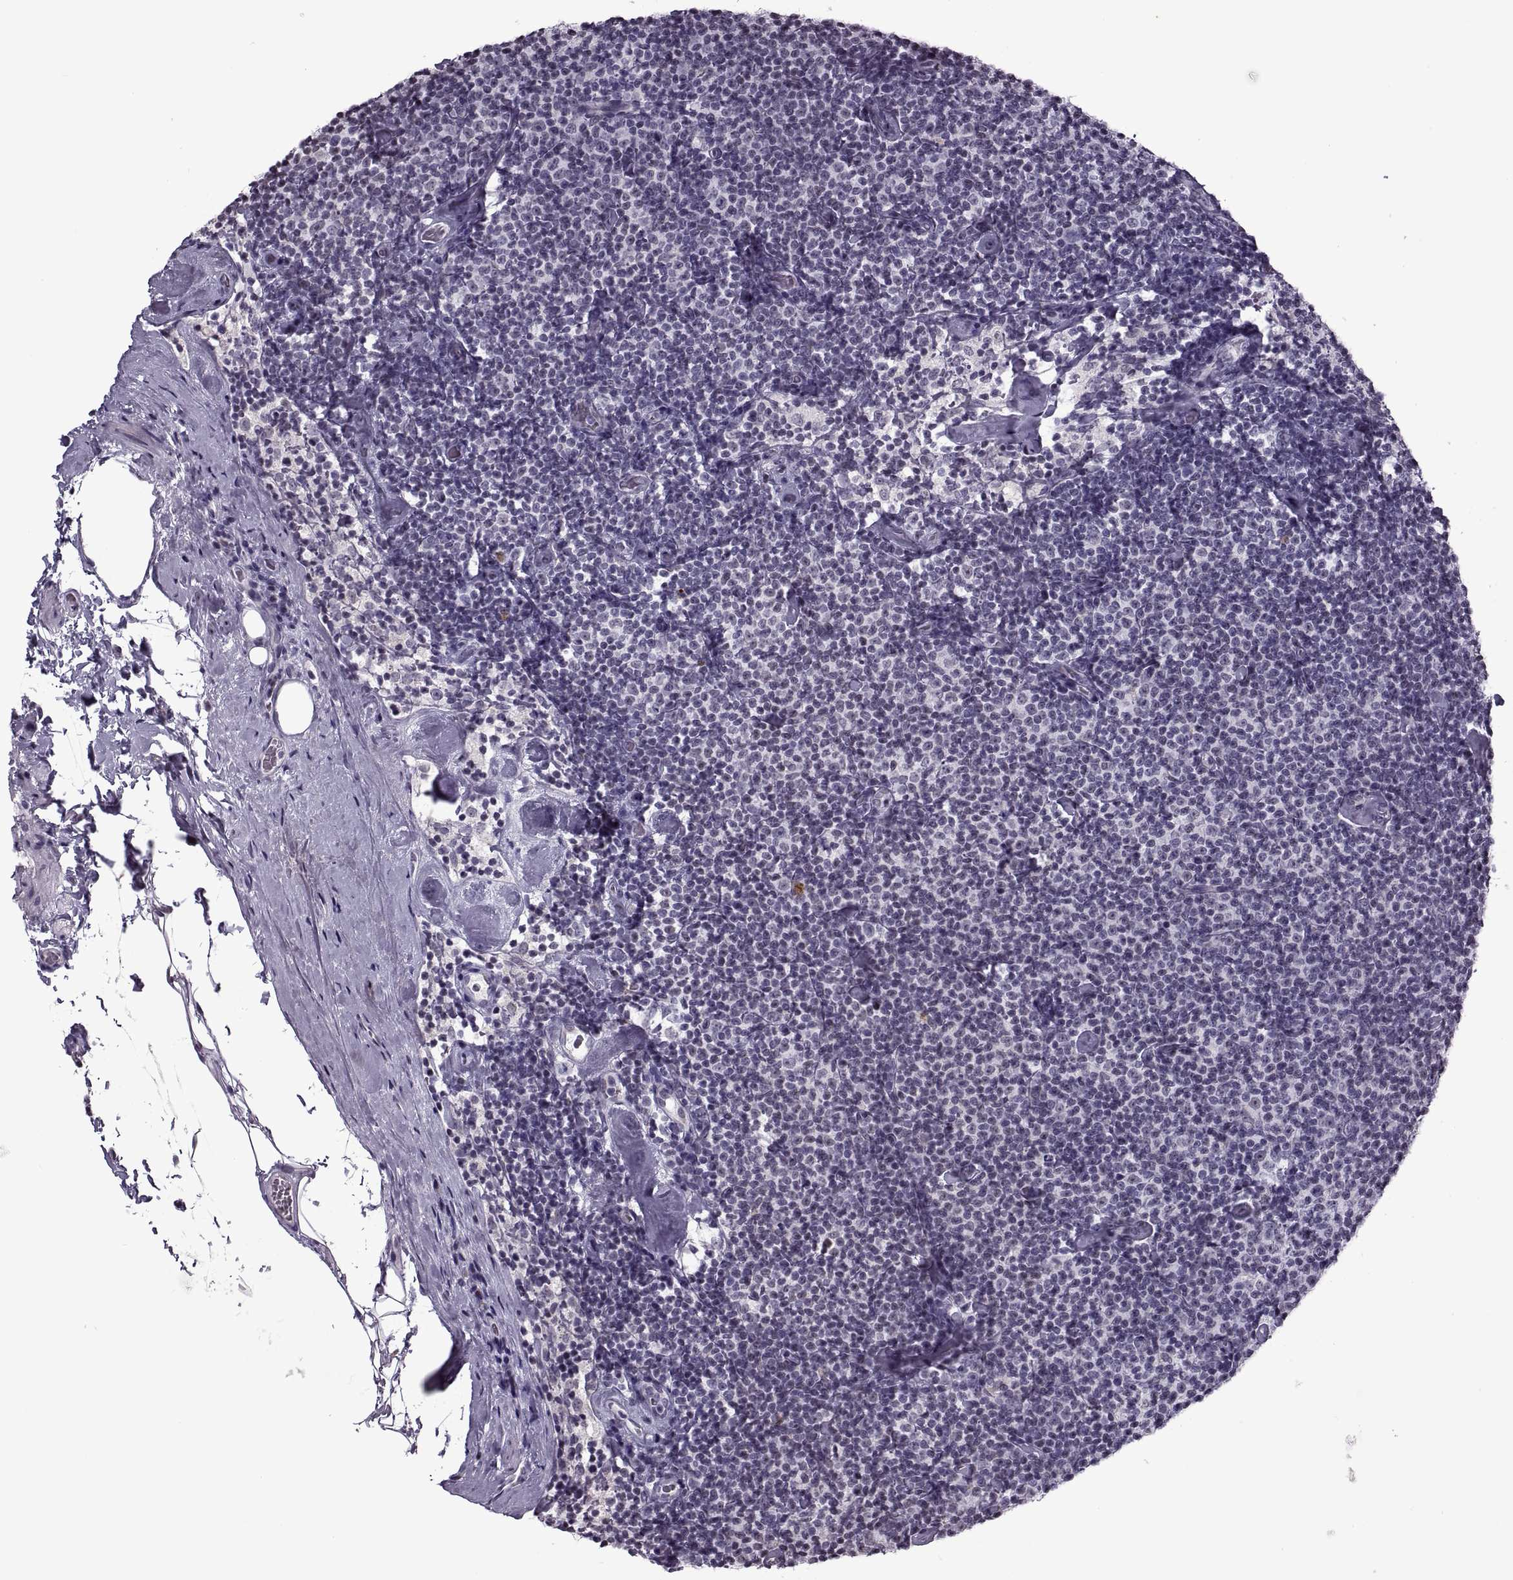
{"staining": {"intensity": "negative", "quantity": "none", "location": "none"}, "tissue": "lymphoma", "cell_type": "Tumor cells", "image_type": "cancer", "snomed": [{"axis": "morphology", "description": "Malignant lymphoma, non-Hodgkin's type, Low grade"}, {"axis": "topography", "description": "Lymph node"}], "caption": "The image displays no significant expression in tumor cells of malignant lymphoma, non-Hodgkin's type (low-grade).", "gene": "PRSS37", "patient": {"sex": "male", "age": 81}}